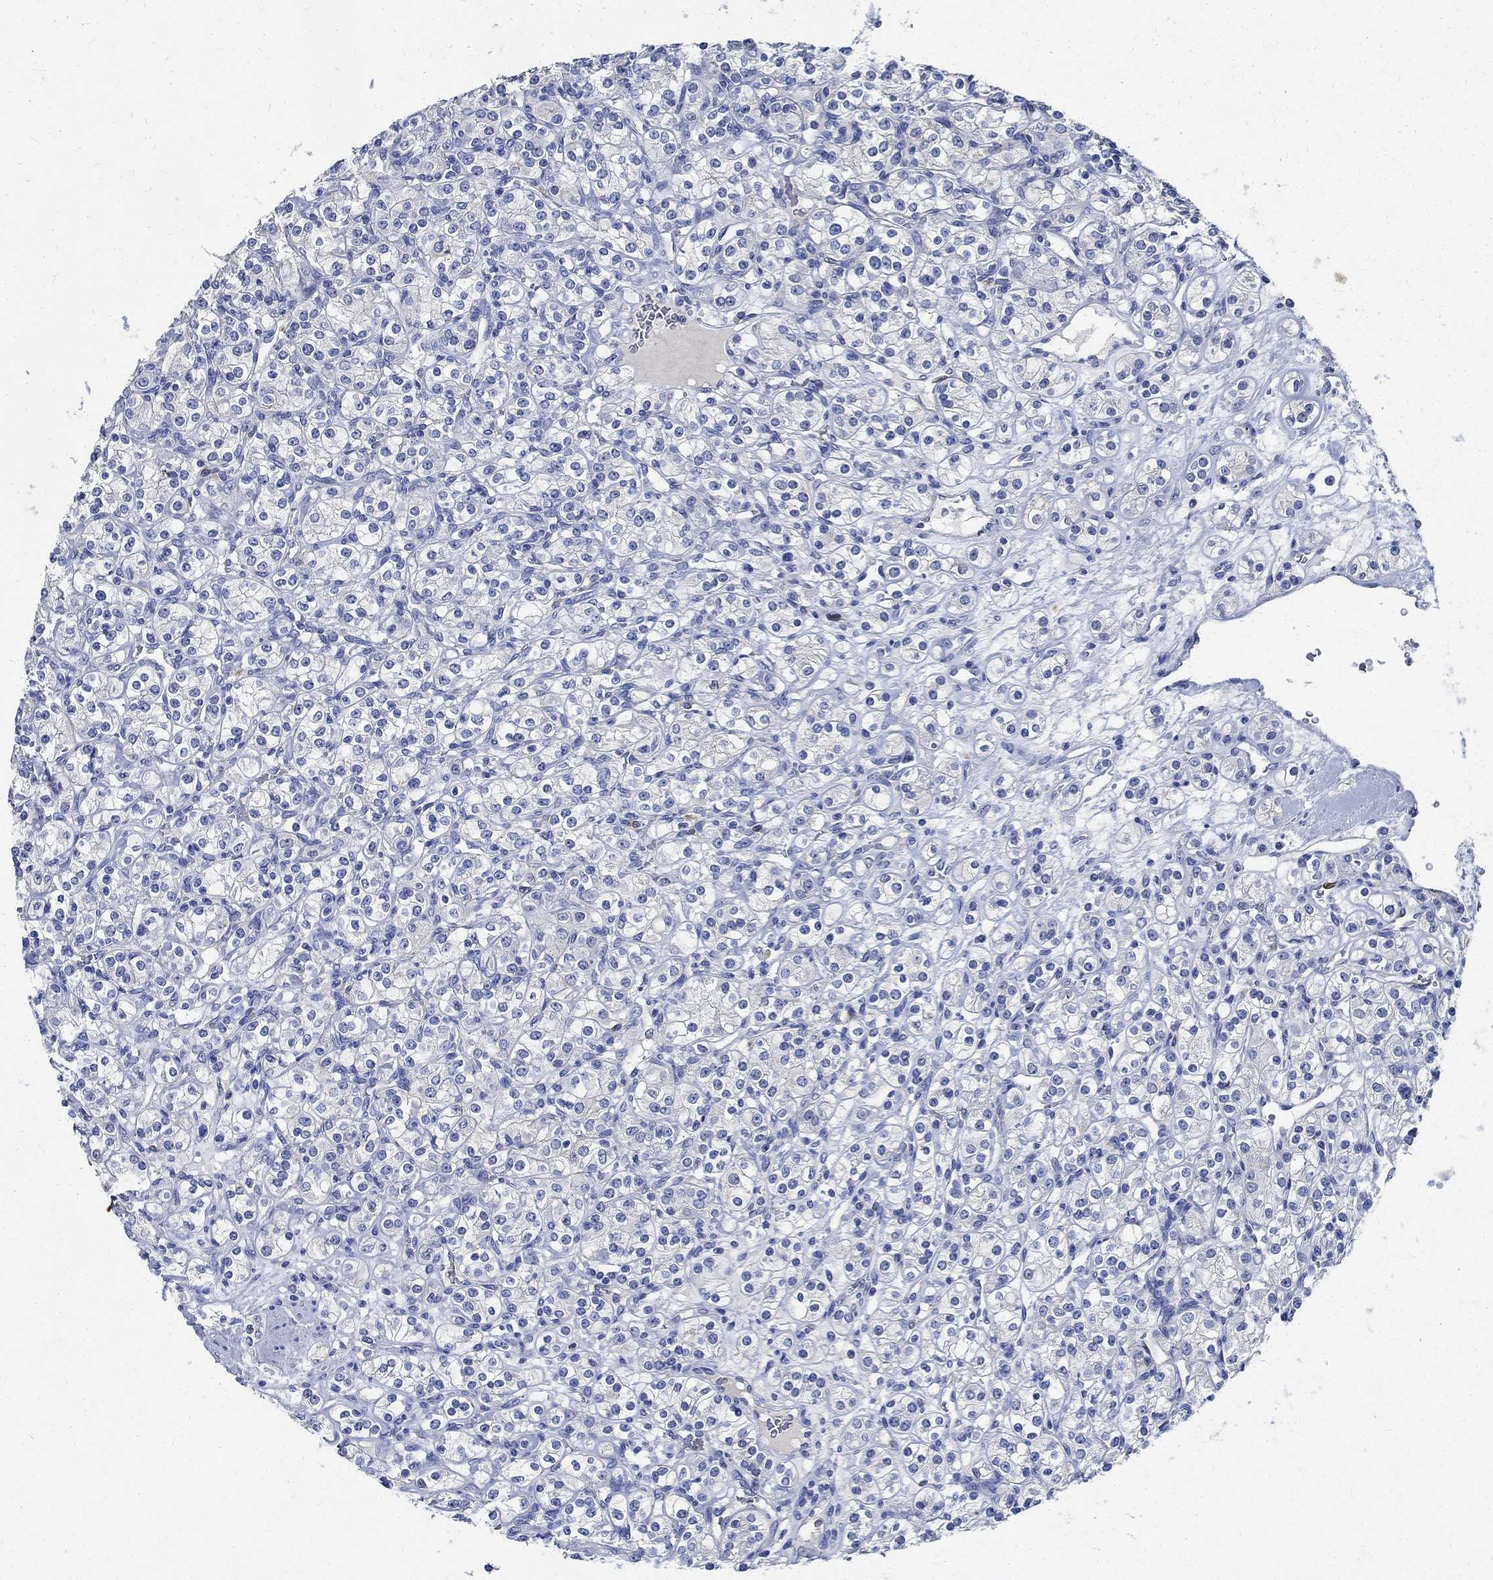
{"staining": {"intensity": "negative", "quantity": "none", "location": "none"}, "tissue": "renal cancer", "cell_type": "Tumor cells", "image_type": "cancer", "snomed": [{"axis": "morphology", "description": "Adenocarcinoma, NOS"}, {"axis": "topography", "description": "Kidney"}], "caption": "Tumor cells show no significant protein staining in renal cancer.", "gene": "PRX", "patient": {"sex": "male", "age": 77}}